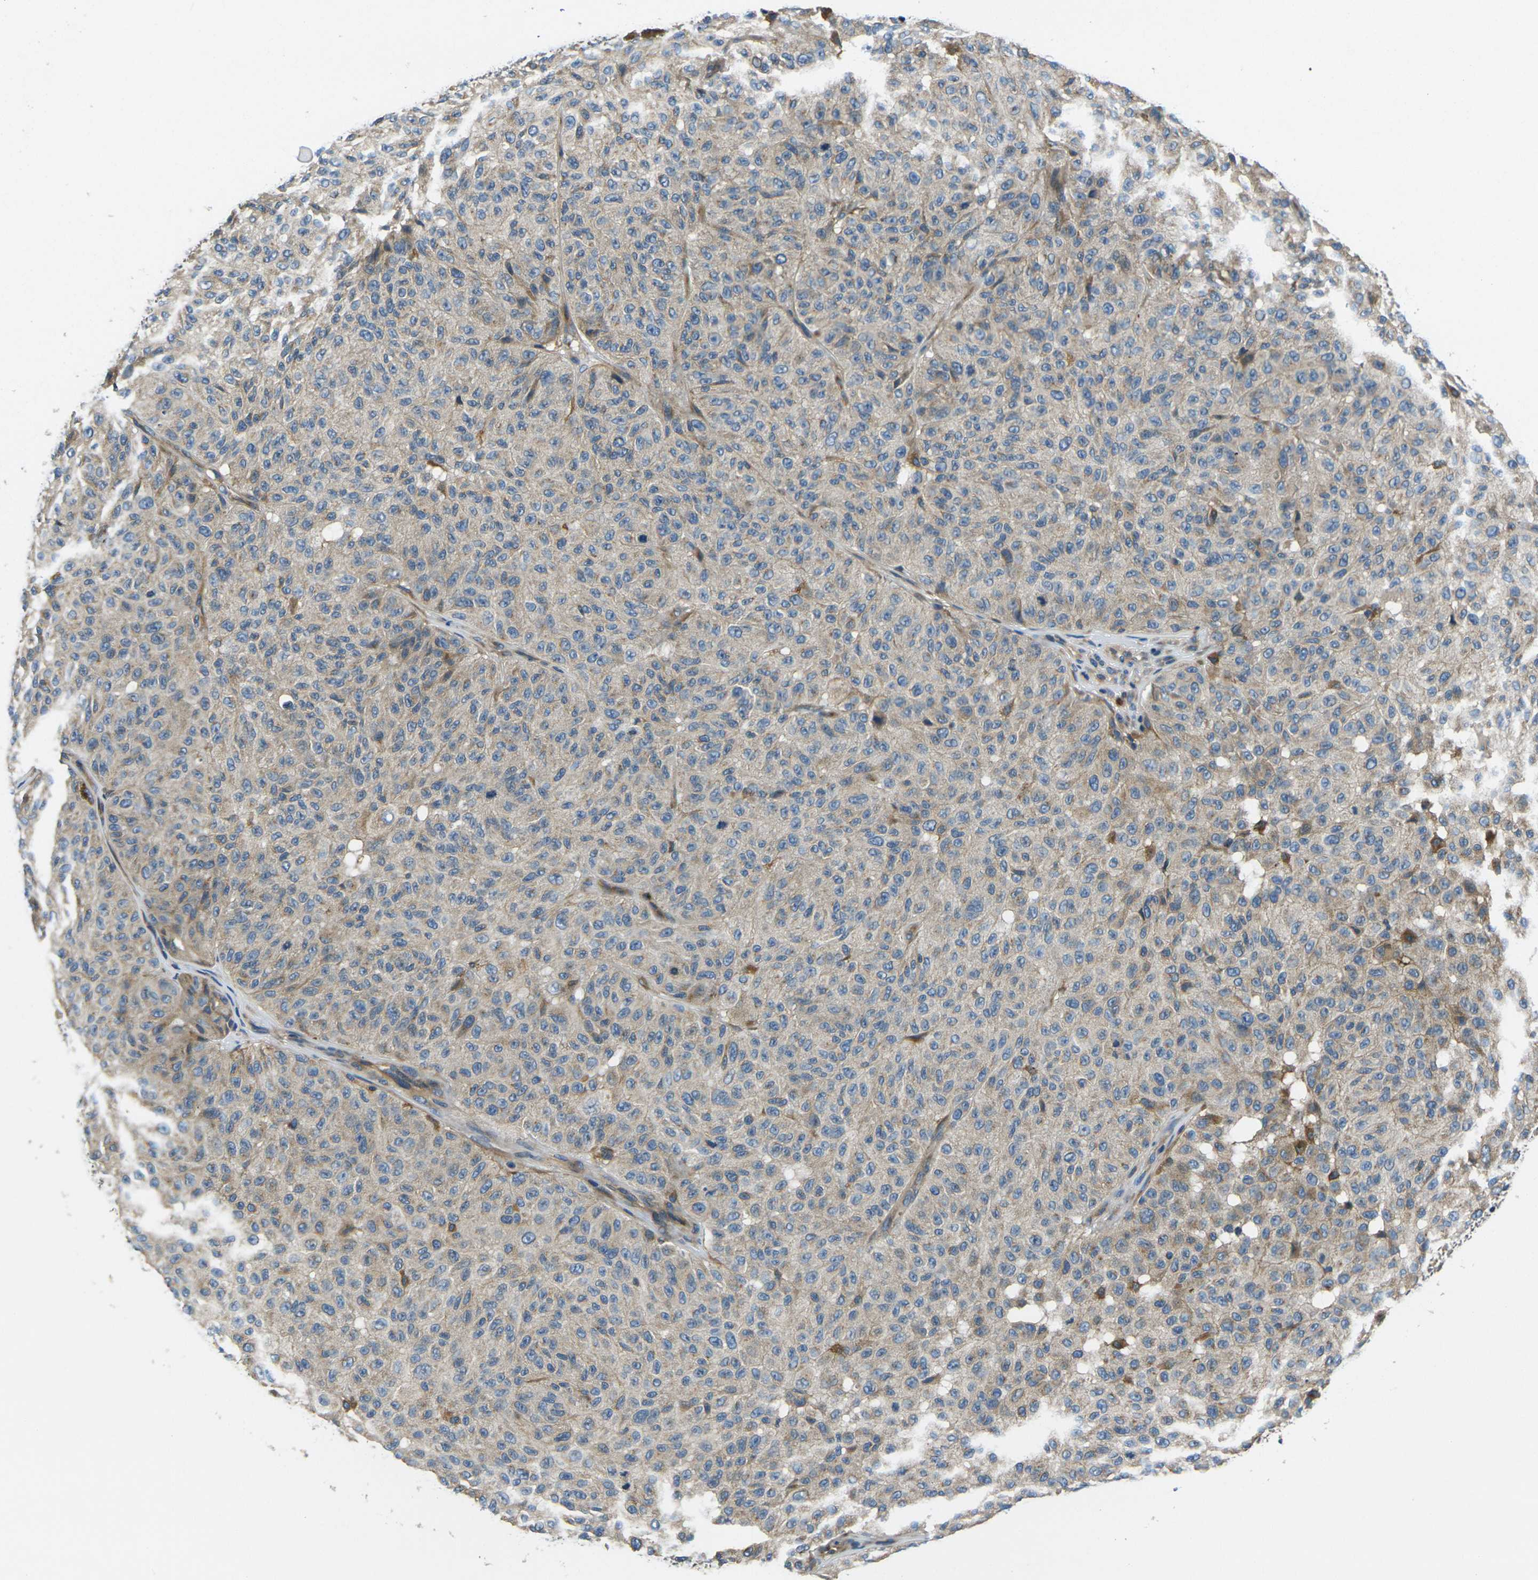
{"staining": {"intensity": "moderate", "quantity": "<25%", "location": "cytoplasmic/membranous"}, "tissue": "melanoma", "cell_type": "Tumor cells", "image_type": "cancer", "snomed": [{"axis": "morphology", "description": "Malignant melanoma, NOS"}, {"axis": "topography", "description": "Skin"}], "caption": "Immunohistochemical staining of melanoma displays low levels of moderate cytoplasmic/membranous protein staining in approximately <25% of tumor cells.", "gene": "RAB1B", "patient": {"sex": "female", "age": 46}}